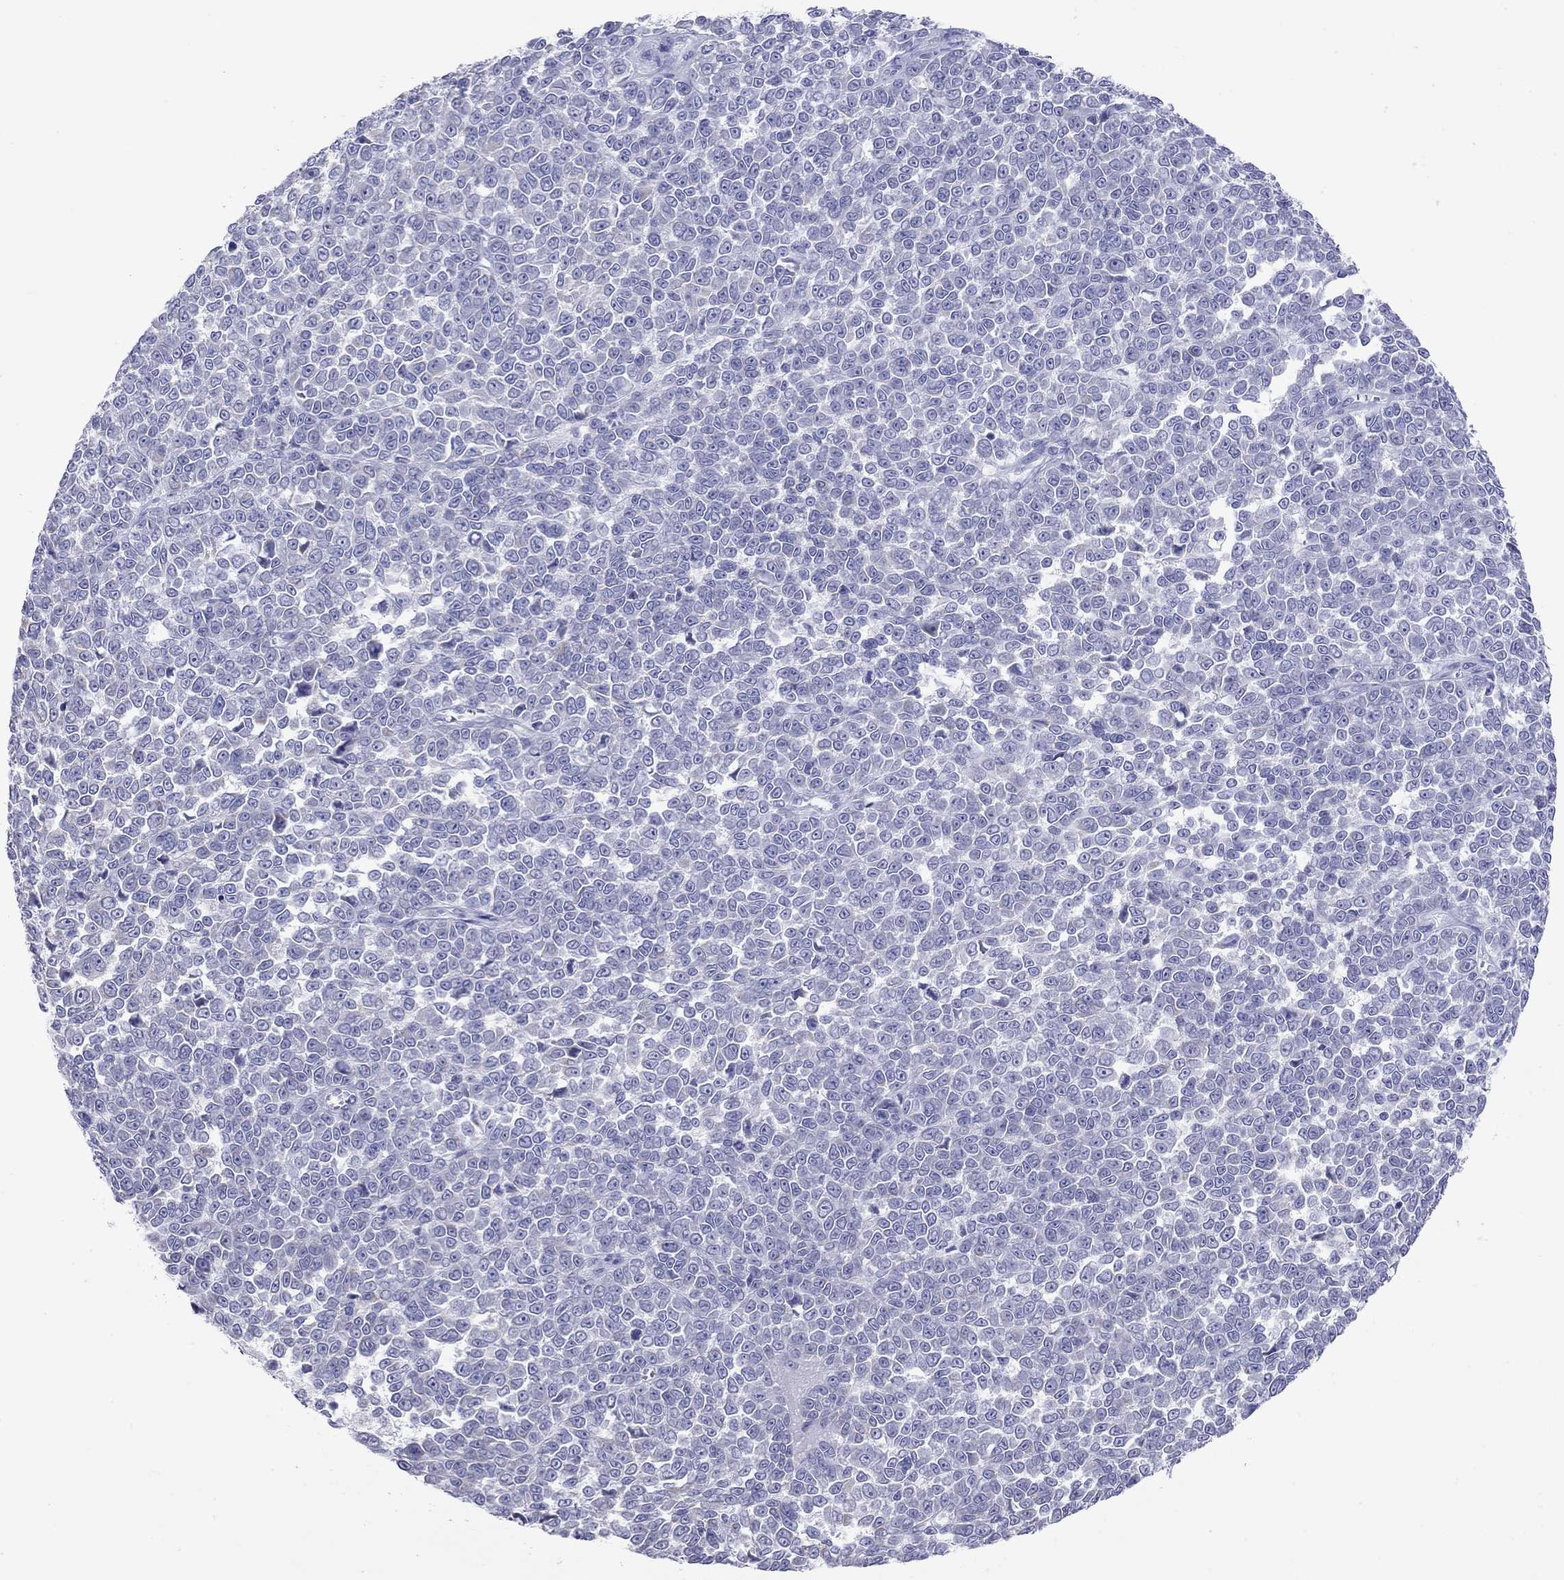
{"staining": {"intensity": "negative", "quantity": "none", "location": "none"}, "tissue": "melanoma", "cell_type": "Tumor cells", "image_type": "cancer", "snomed": [{"axis": "morphology", "description": "Malignant melanoma, NOS"}, {"axis": "topography", "description": "Skin"}], "caption": "This image is of melanoma stained with IHC to label a protein in brown with the nuclei are counter-stained blue. There is no positivity in tumor cells.", "gene": "DPY19L2", "patient": {"sex": "female", "age": 95}}